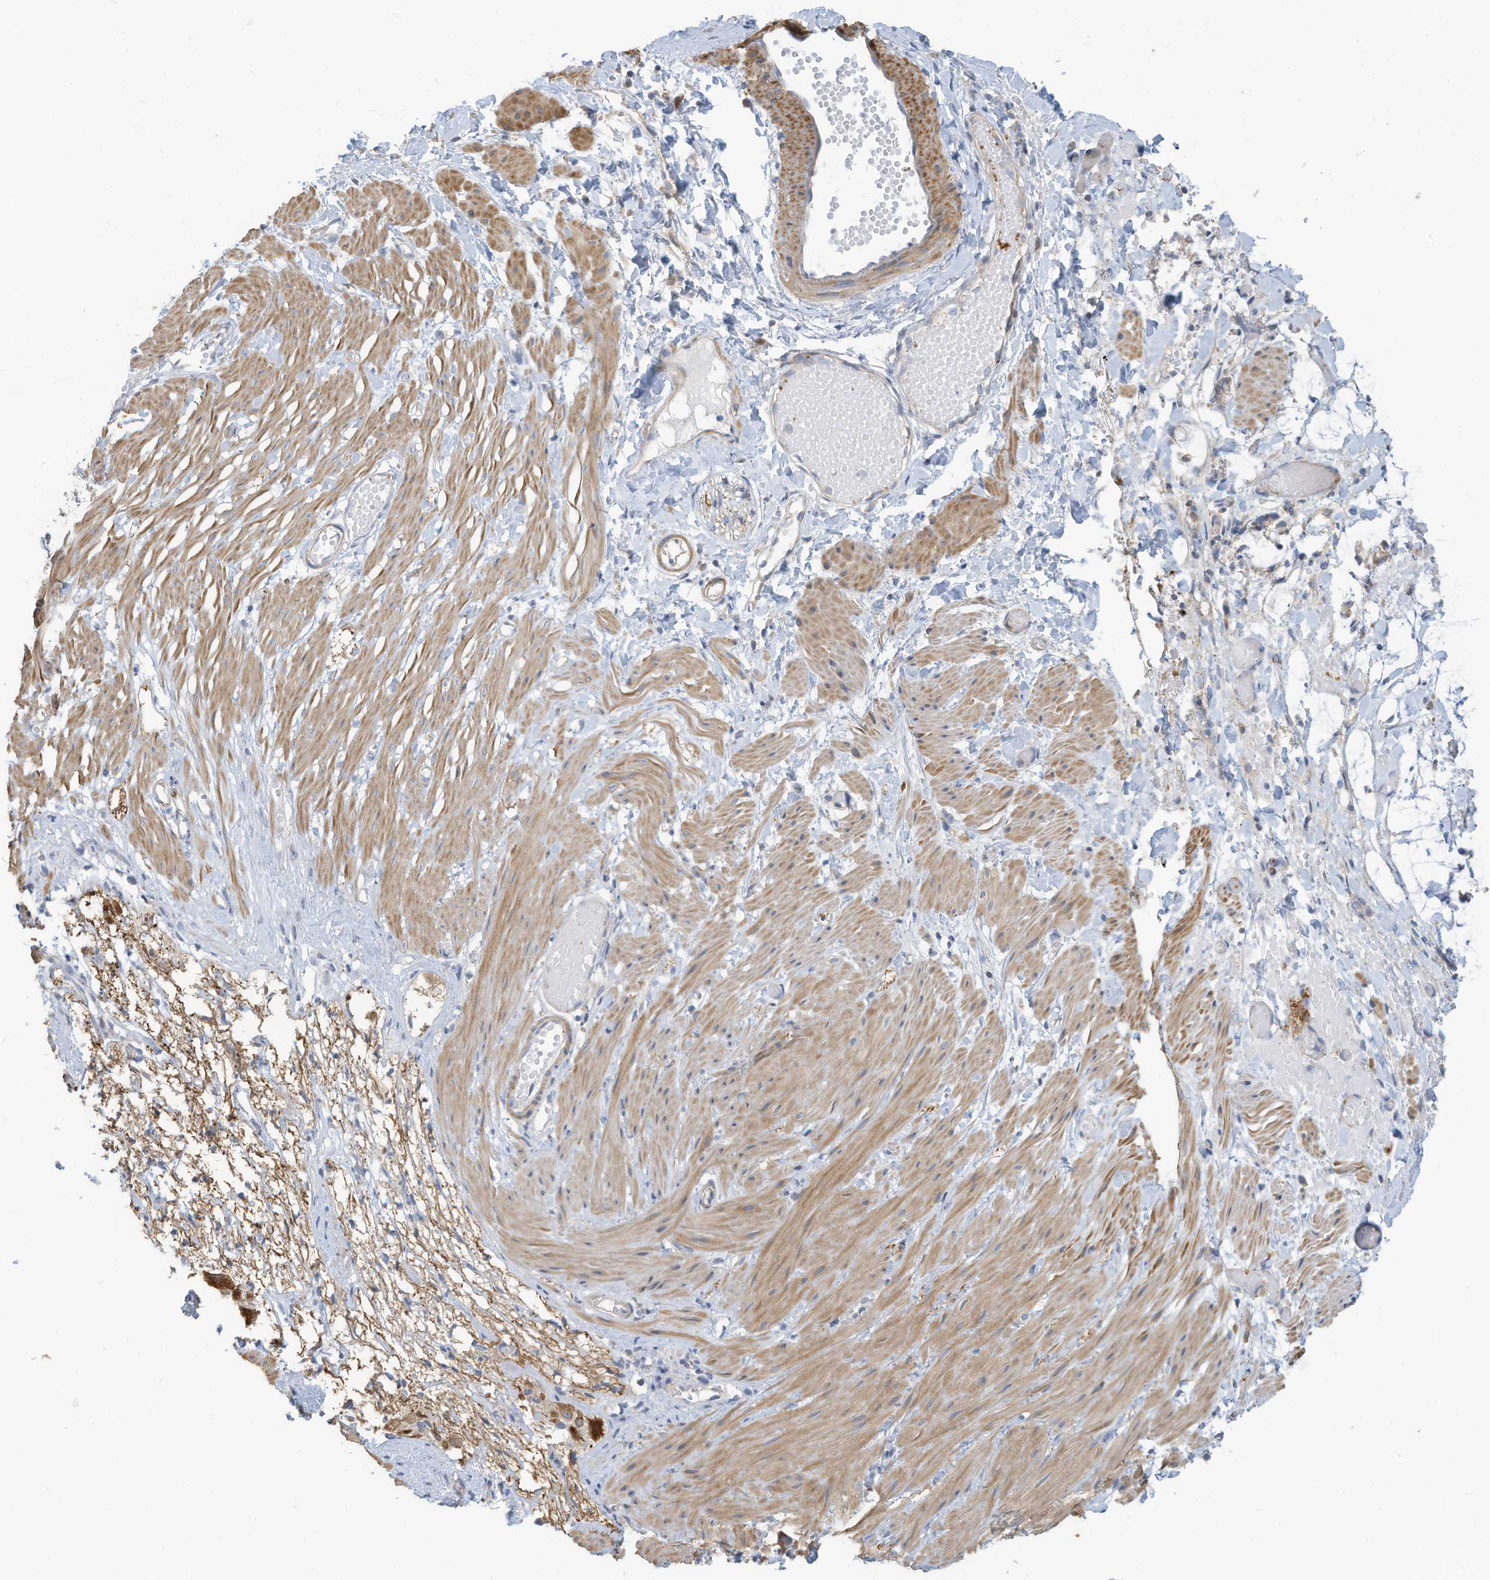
{"staining": {"intensity": "negative", "quantity": "none", "location": "none"}, "tissue": "adipose tissue", "cell_type": "Adipocytes", "image_type": "normal", "snomed": [{"axis": "morphology", "description": "Normal tissue, NOS"}, {"axis": "morphology", "description": "Adenocarcinoma, NOS"}, {"axis": "topography", "description": "Colon"}, {"axis": "topography", "description": "Peripheral nerve tissue"}], "caption": "Human adipose tissue stained for a protein using immunohistochemistry shows no expression in adipocytes.", "gene": "GTPBP2", "patient": {"sex": "male", "age": 14}}